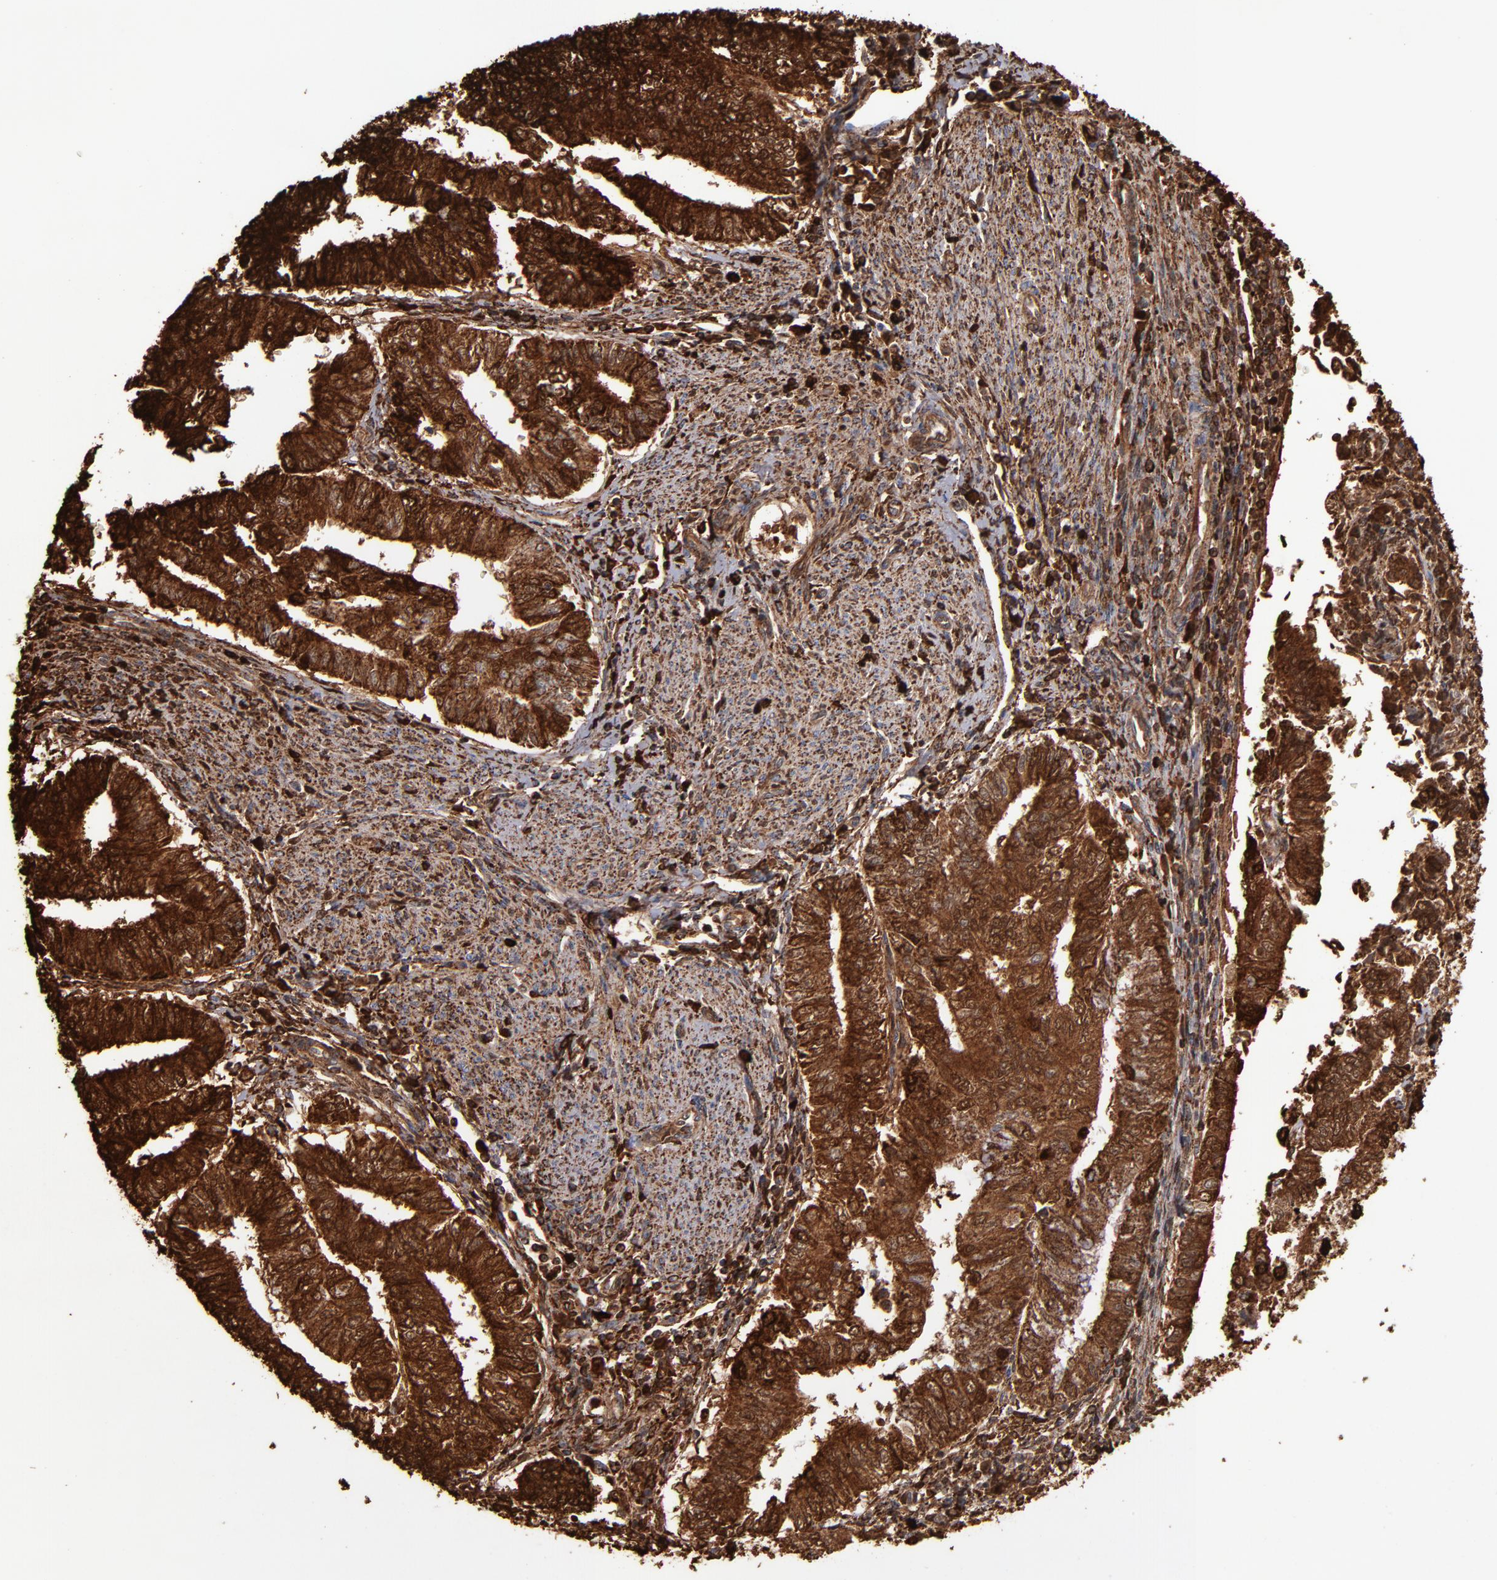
{"staining": {"intensity": "strong", "quantity": ">75%", "location": "cytoplasmic/membranous"}, "tissue": "endometrial cancer", "cell_type": "Tumor cells", "image_type": "cancer", "snomed": [{"axis": "morphology", "description": "Adenocarcinoma, NOS"}, {"axis": "topography", "description": "Endometrium"}], "caption": "A brown stain highlights strong cytoplasmic/membranous positivity of a protein in endometrial cancer (adenocarcinoma) tumor cells.", "gene": "SOD2", "patient": {"sex": "female", "age": 66}}